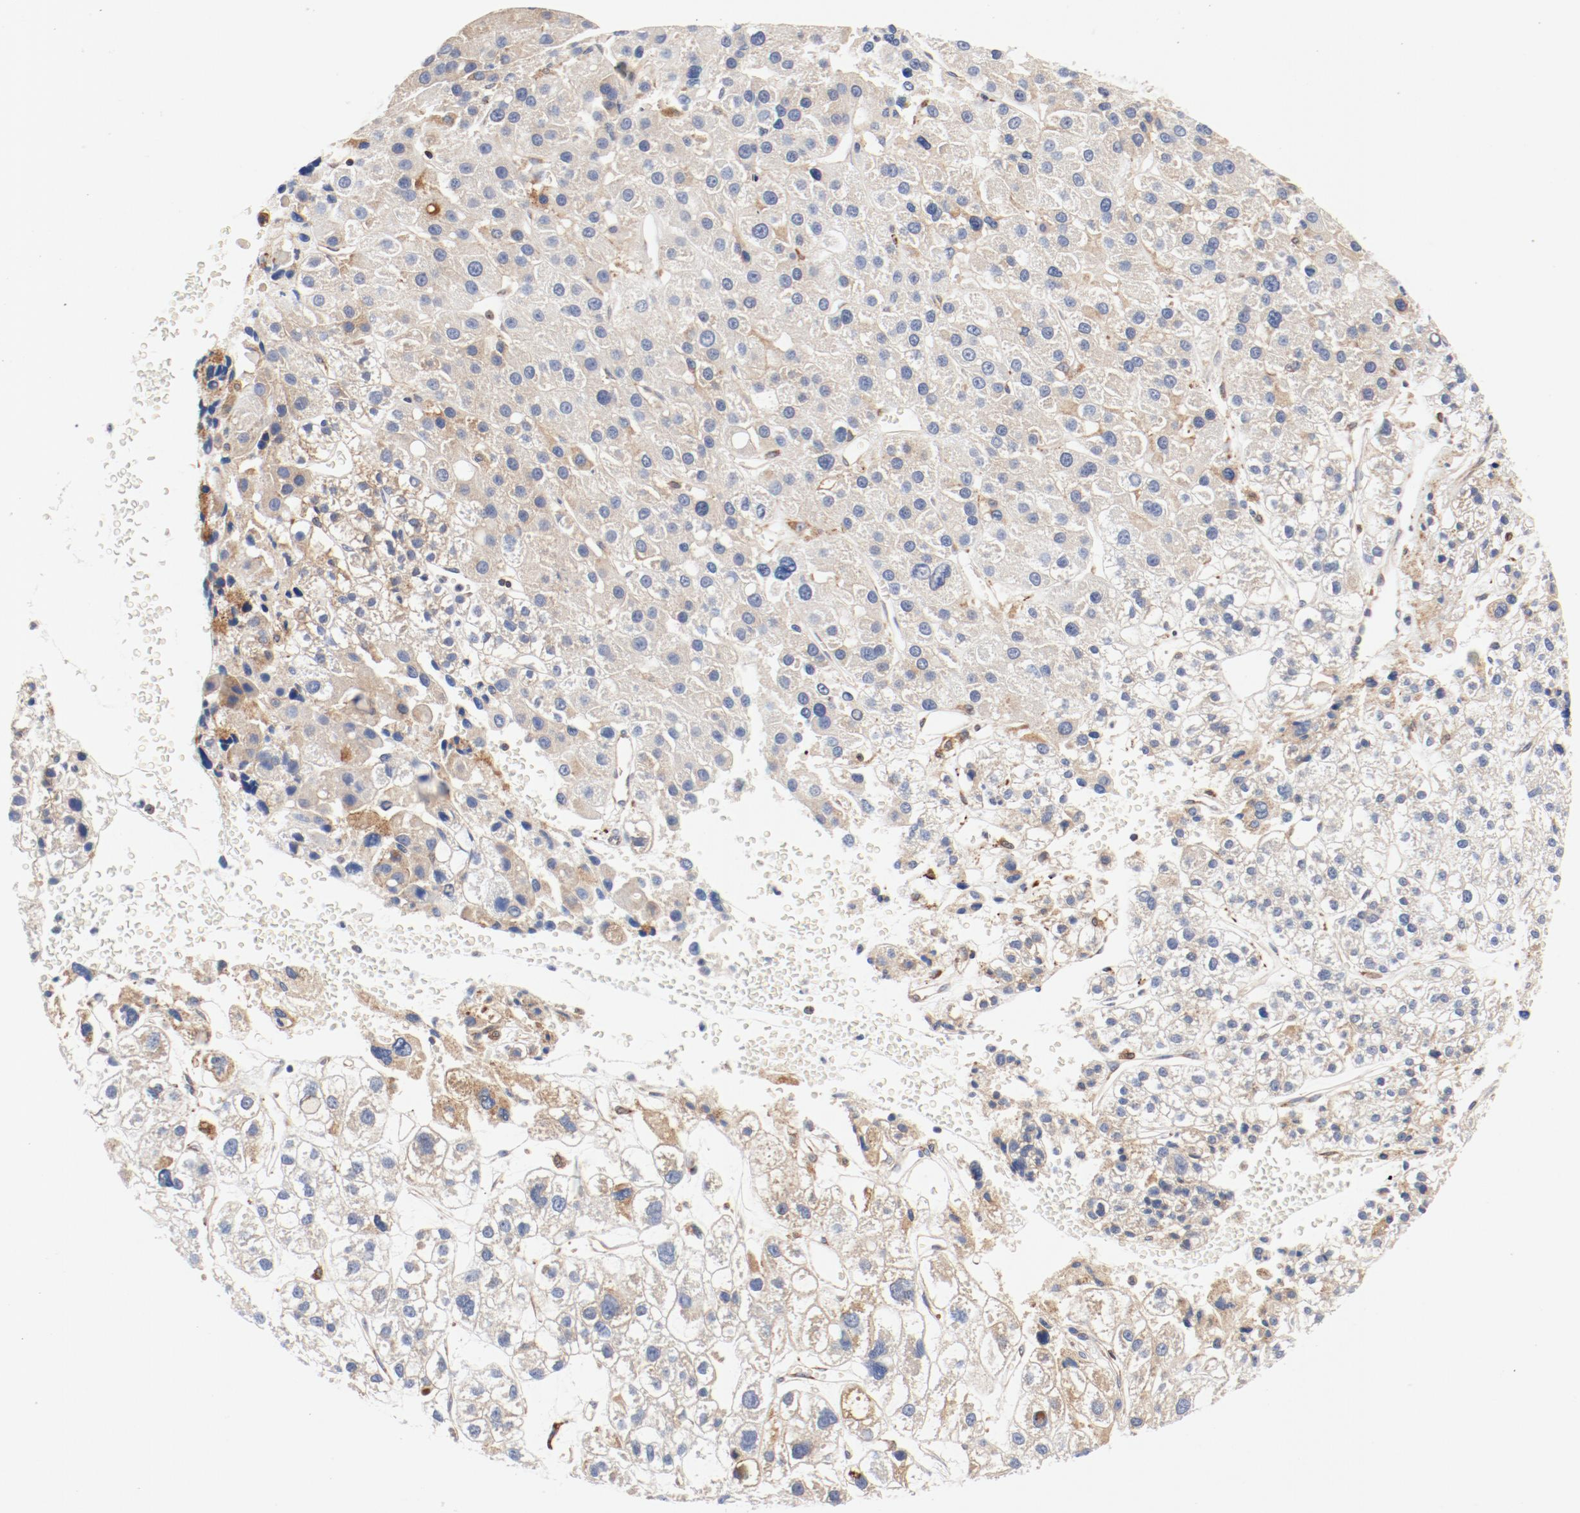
{"staining": {"intensity": "moderate", "quantity": "<25%", "location": "cytoplasmic/membranous"}, "tissue": "liver cancer", "cell_type": "Tumor cells", "image_type": "cancer", "snomed": [{"axis": "morphology", "description": "Carcinoma, Hepatocellular, NOS"}, {"axis": "topography", "description": "Liver"}], "caption": "Immunohistochemistry (IHC) photomicrograph of neoplastic tissue: human hepatocellular carcinoma (liver) stained using IHC shows low levels of moderate protein expression localized specifically in the cytoplasmic/membranous of tumor cells, appearing as a cytoplasmic/membranous brown color.", "gene": "PDPK1", "patient": {"sex": "female", "age": 85}}